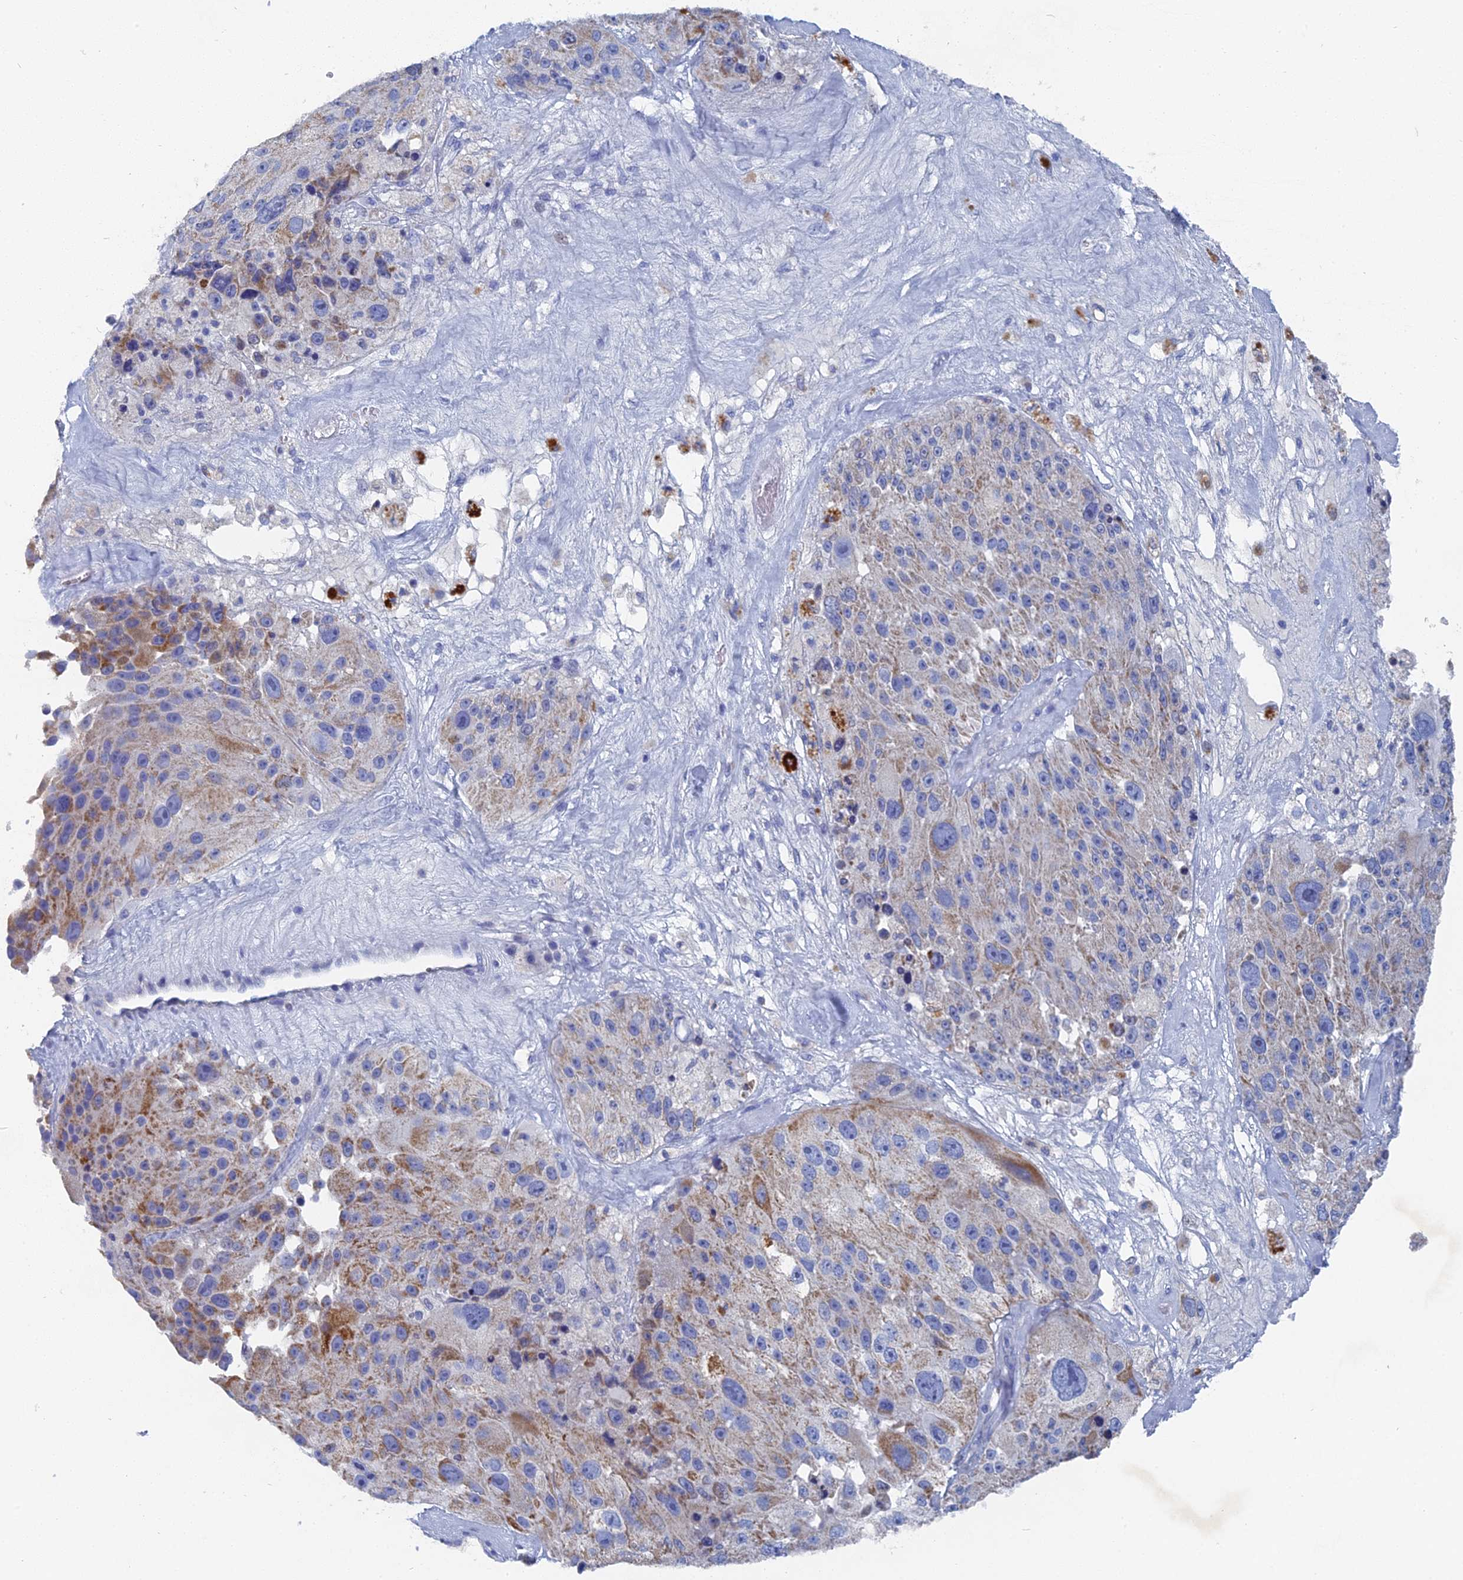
{"staining": {"intensity": "moderate", "quantity": "<25%", "location": "cytoplasmic/membranous"}, "tissue": "melanoma", "cell_type": "Tumor cells", "image_type": "cancer", "snomed": [{"axis": "morphology", "description": "Malignant melanoma, Metastatic site"}, {"axis": "topography", "description": "Lymph node"}], "caption": "Malignant melanoma (metastatic site) stained with a brown dye shows moderate cytoplasmic/membranous positive positivity in about <25% of tumor cells.", "gene": "HIGD1A", "patient": {"sex": "male", "age": 62}}